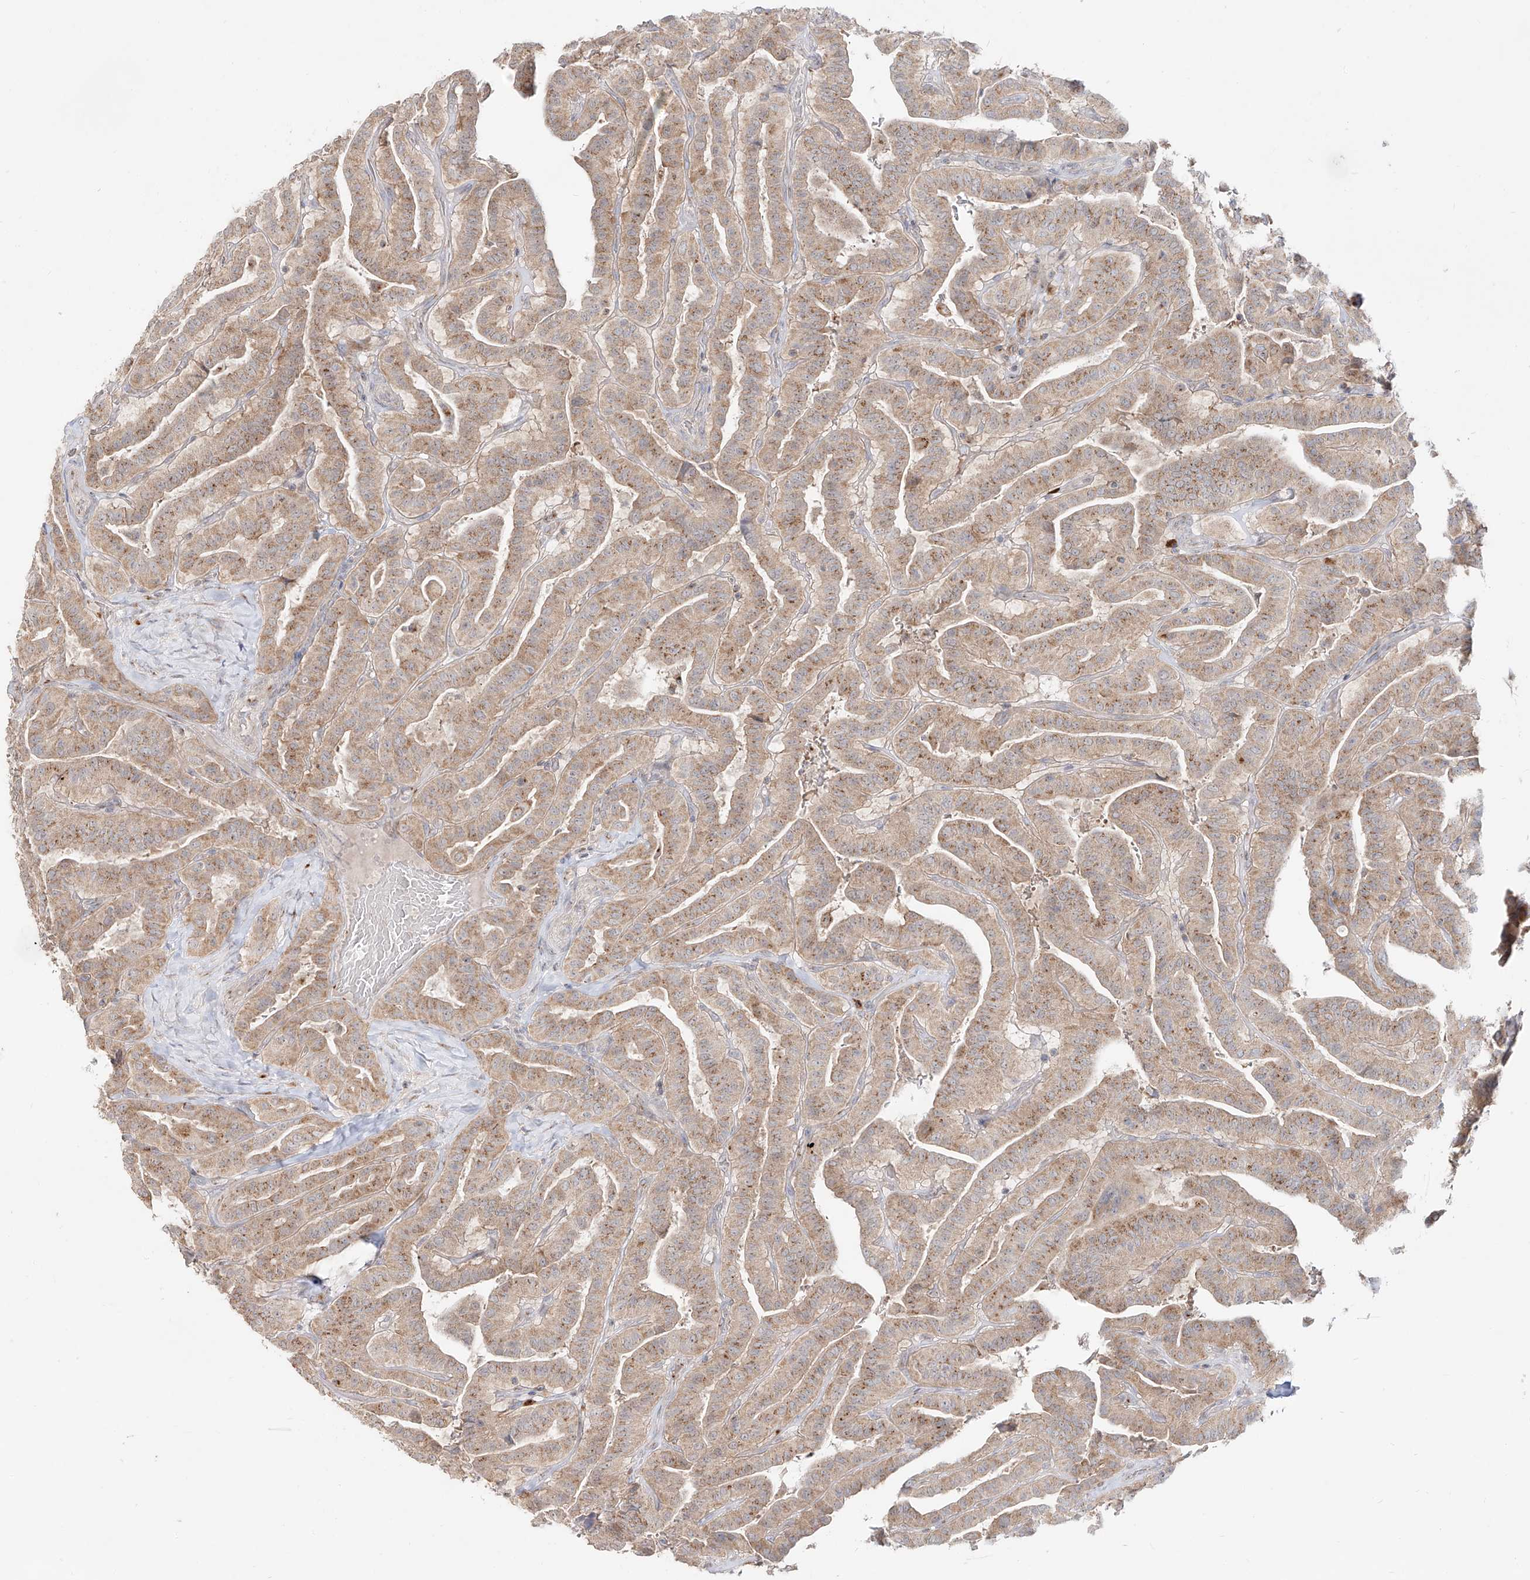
{"staining": {"intensity": "moderate", "quantity": ">75%", "location": "cytoplasmic/membranous"}, "tissue": "thyroid cancer", "cell_type": "Tumor cells", "image_type": "cancer", "snomed": [{"axis": "morphology", "description": "Papillary adenocarcinoma, NOS"}, {"axis": "topography", "description": "Thyroid gland"}], "caption": "The histopathology image demonstrates a brown stain indicating the presence of a protein in the cytoplasmic/membranous of tumor cells in thyroid cancer (papillary adenocarcinoma).", "gene": "BSDC1", "patient": {"sex": "male", "age": 77}}